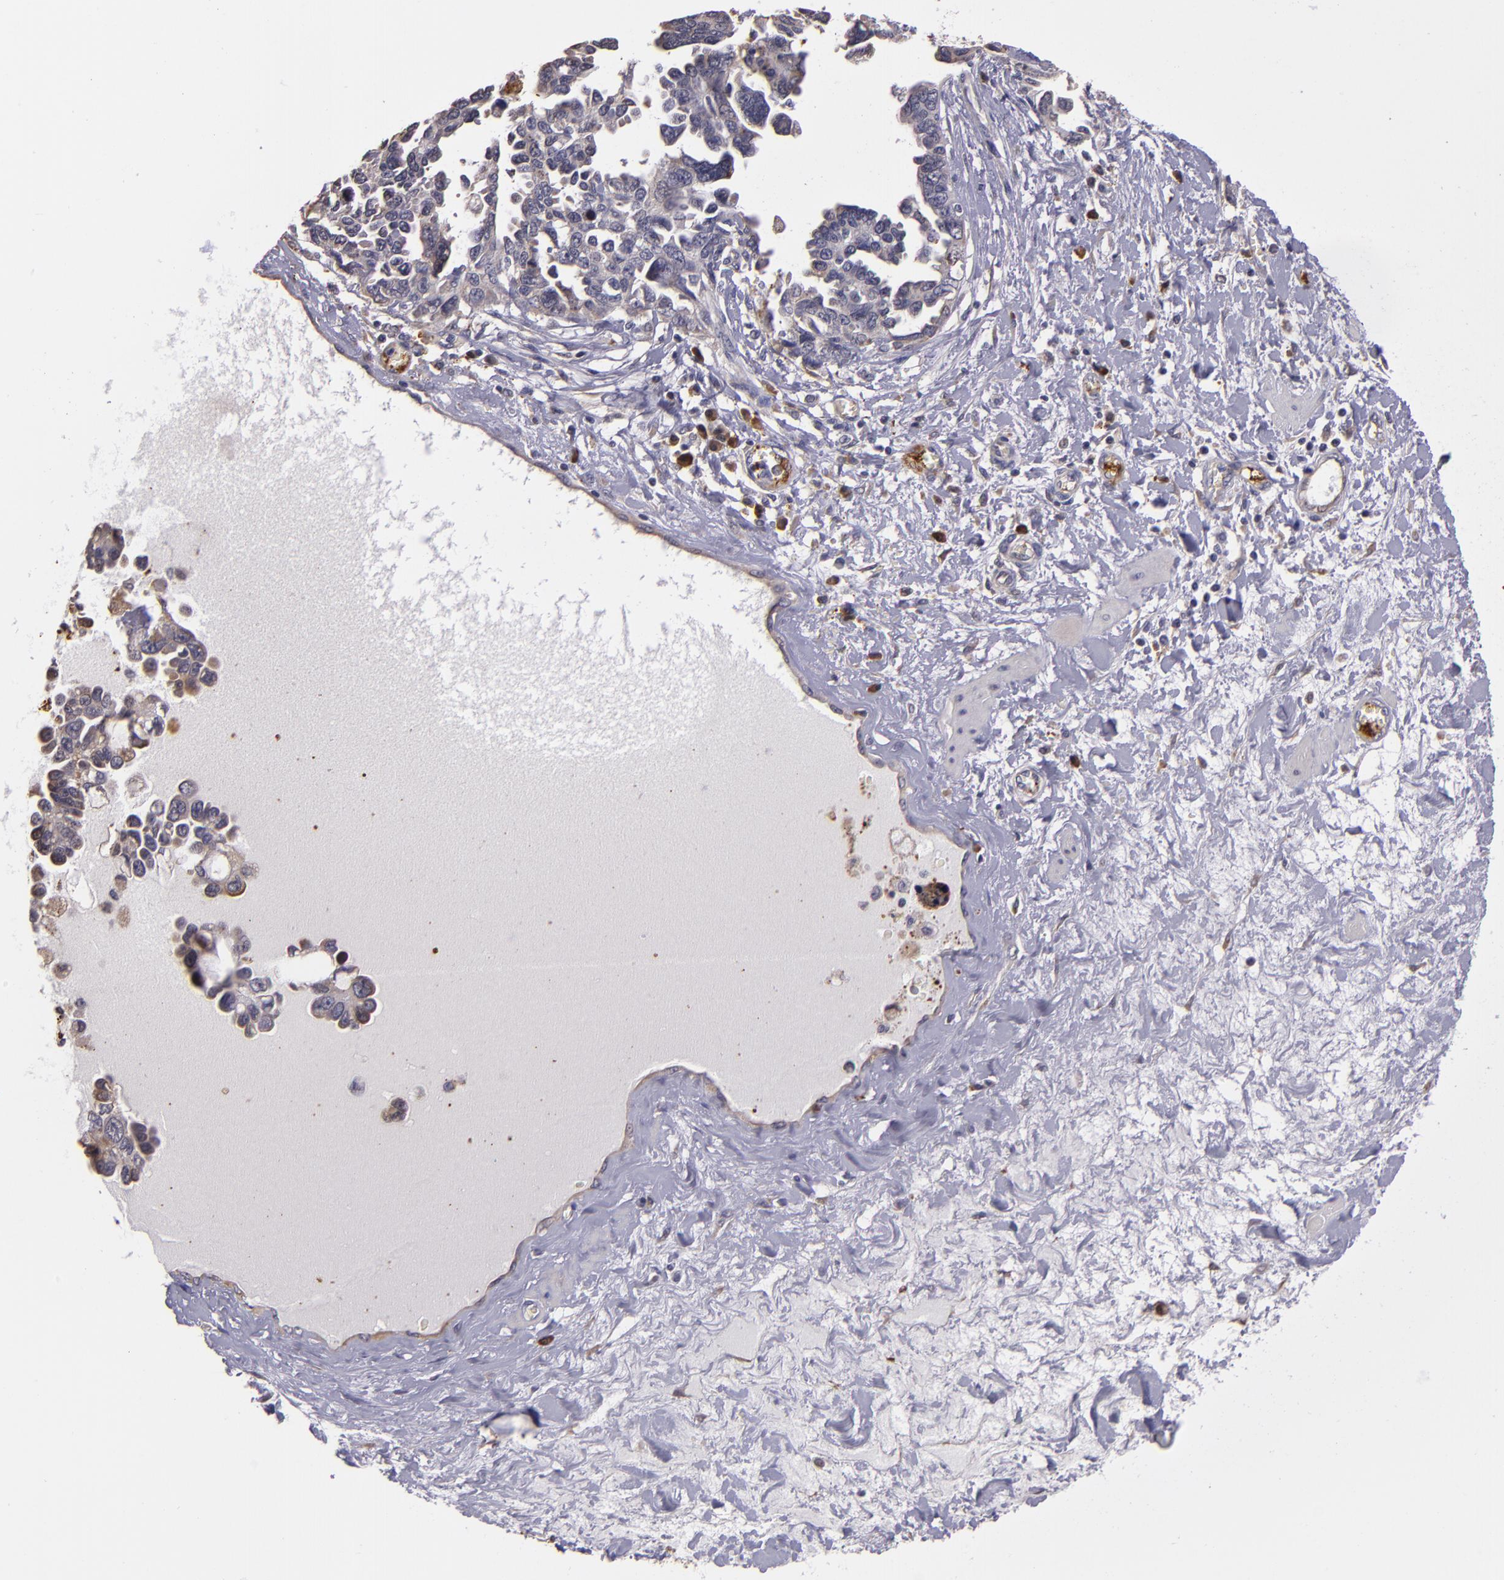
{"staining": {"intensity": "weak", "quantity": "<25%", "location": "cytoplasmic/membranous"}, "tissue": "ovarian cancer", "cell_type": "Tumor cells", "image_type": "cancer", "snomed": [{"axis": "morphology", "description": "Cystadenocarcinoma, serous, NOS"}, {"axis": "topography", "description": "Ovary"}], "caption": "This image is of ovarian cancer (serous cystadenocarcinoma) stained with immunohistochemistry to label a protein in brown with the nuclei are counter-stained blue. There is no expression in tumor cells.", "gene": "SYTL4", "patient": {"sex": "female", "age": 63}}